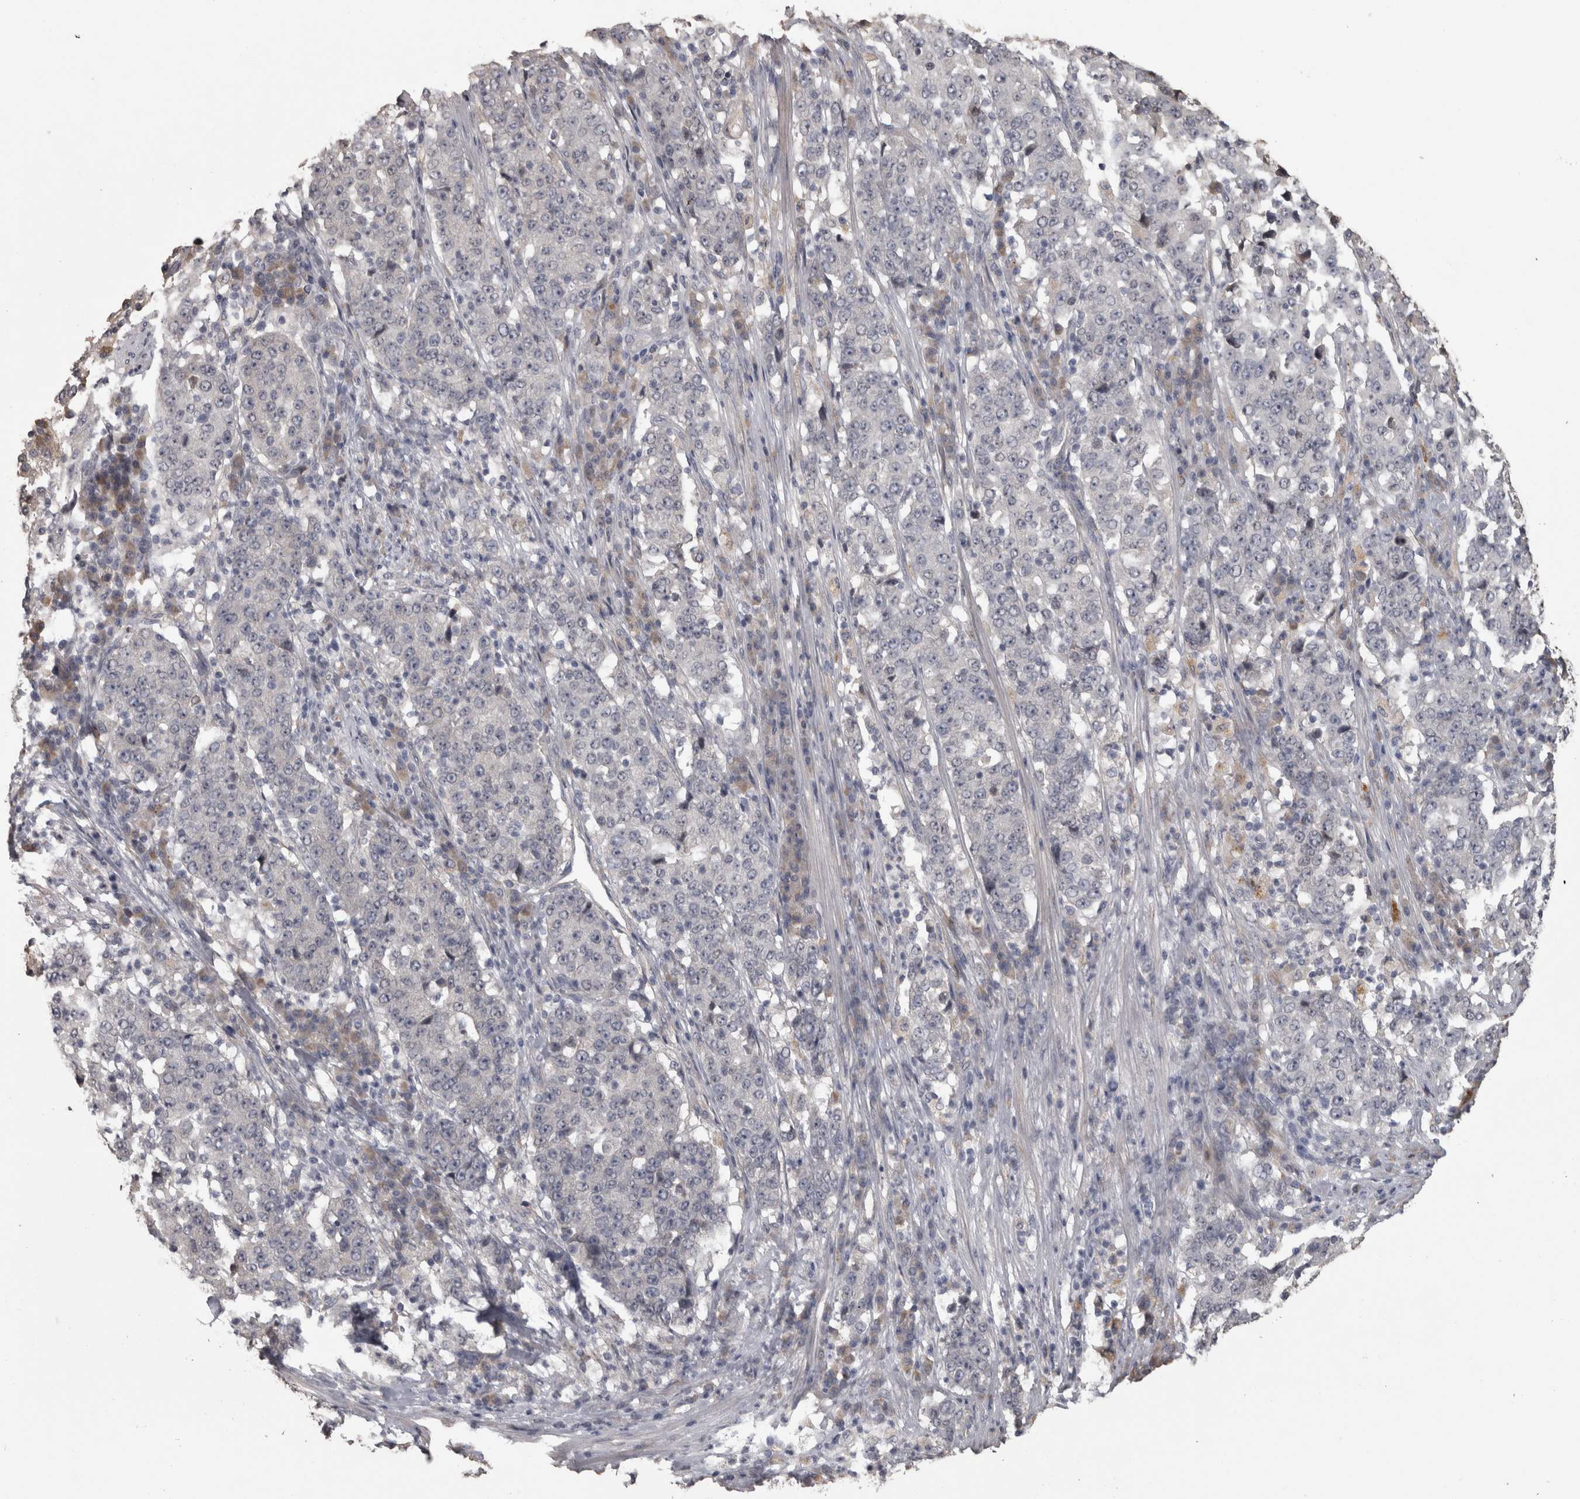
{"staining": {"intensity": "negative", "quantity": "none", "location": "none"}, "tissue": "stomach cancer", "cell_type": "Tumor cells", "image_type": "cancer", "snomed": [{"axis": "morphology", "description": "Adenocarcinoma, NOS"}, {"axis": "topography", "description": "Stomach"}], "caption": "The immunohistochemistry histopathology image has no significant expression in tumor cells of adenocarcinoma (stomach) tissue.", "gene": "RAB29", "patient": {"sex": "male", "age": 59}}